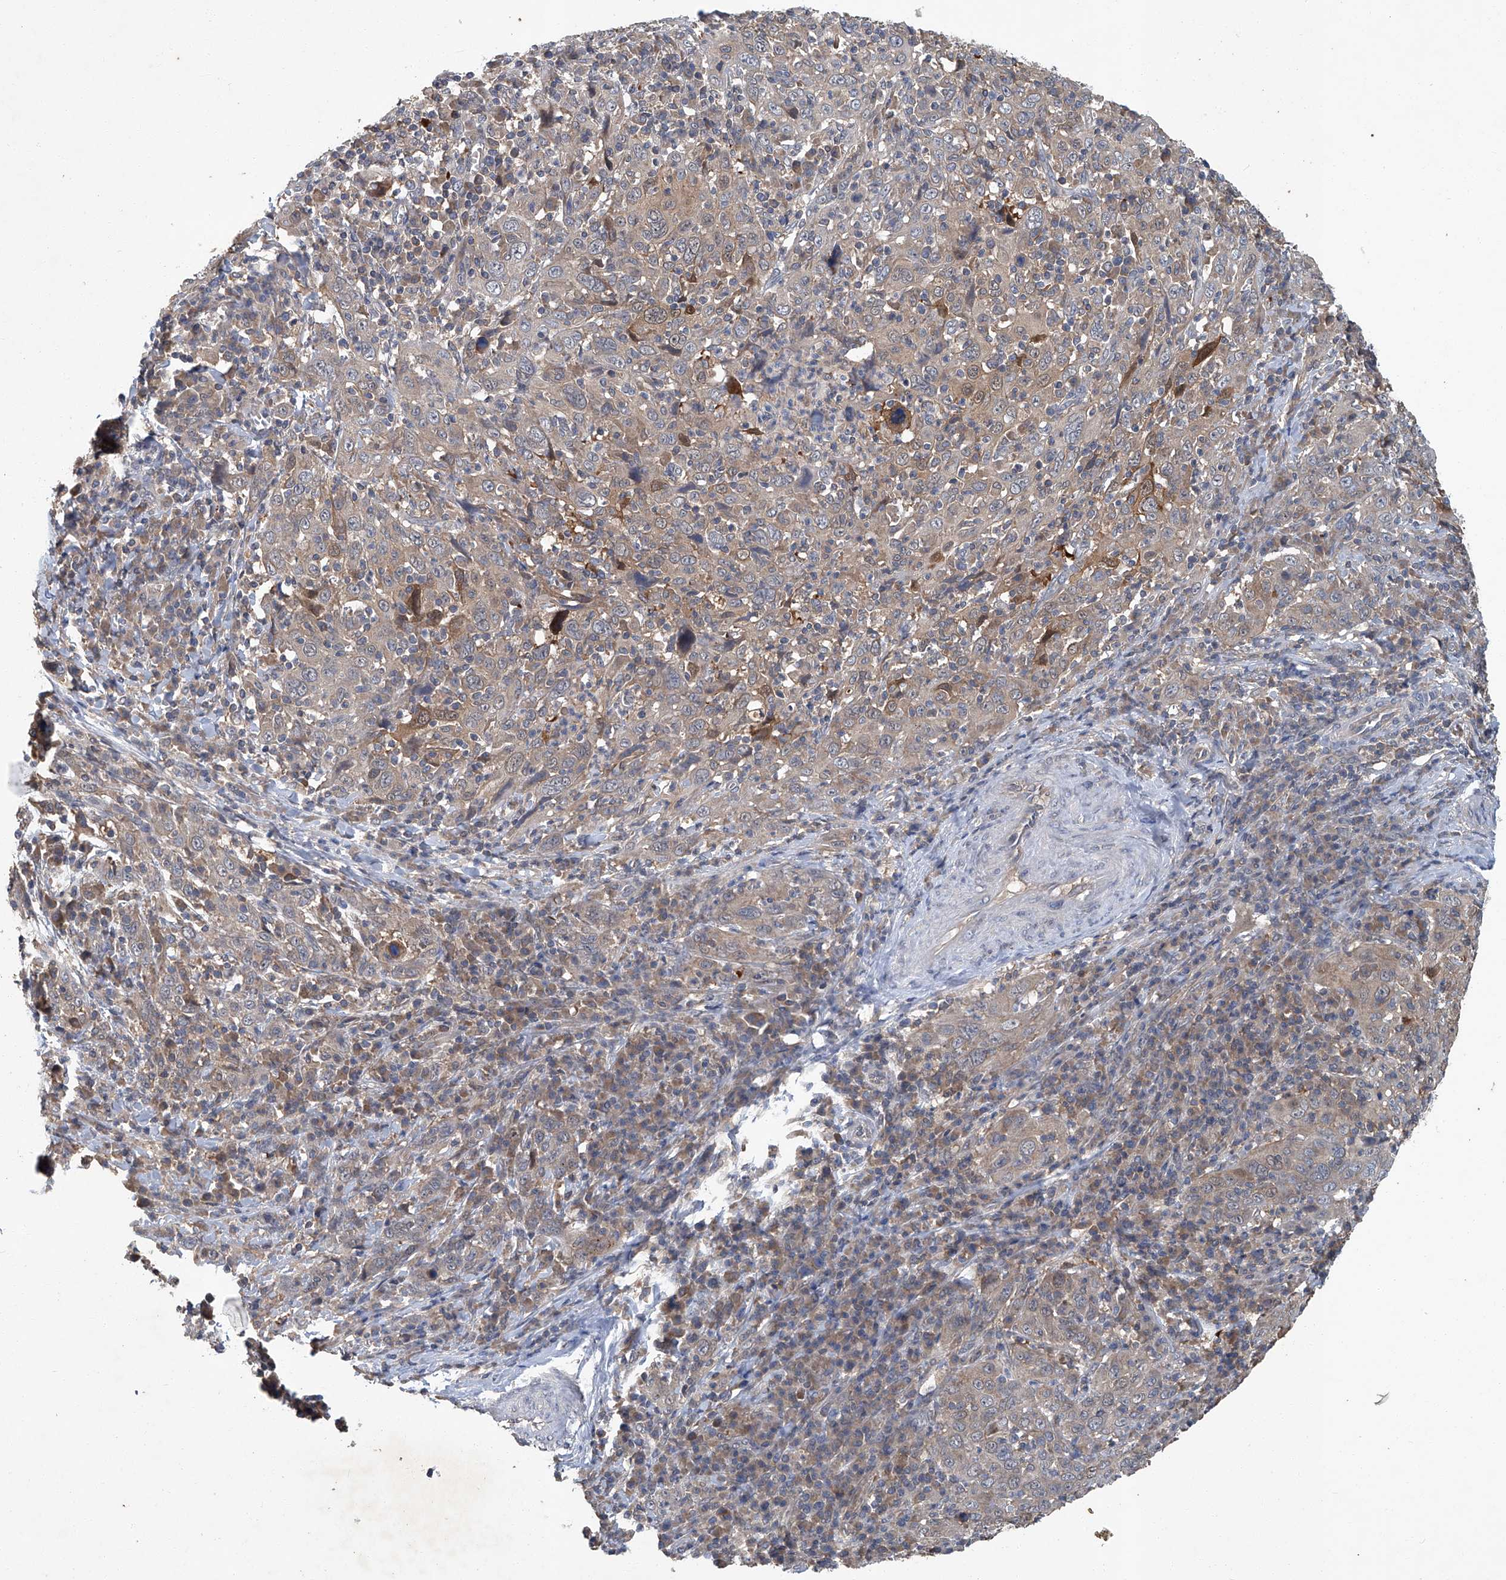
{"staining": {"intensity": "weak", "quantity": "25%-75%", "location": "cytoplasmic/membranous"}, "tissue": "cervical cancer", "cell_type": "Tumor cells", "image_type": "cancer", "snomed": [{"axis": "morphology", "description": "Squamous cell carcinoma, NOS"}, {"axis": "topography", "description": "Cervix"}], "caption": "Immunohistochemical staining of human cervical cancer (squamous cell carcinoma) exhibits low levels of weak cytoplasmic/membranous protein positivity in approximately 25%-75% of tumor cells.", "gene": "ANKRD34A", "patient": {"sex": "female", "age": 46}}